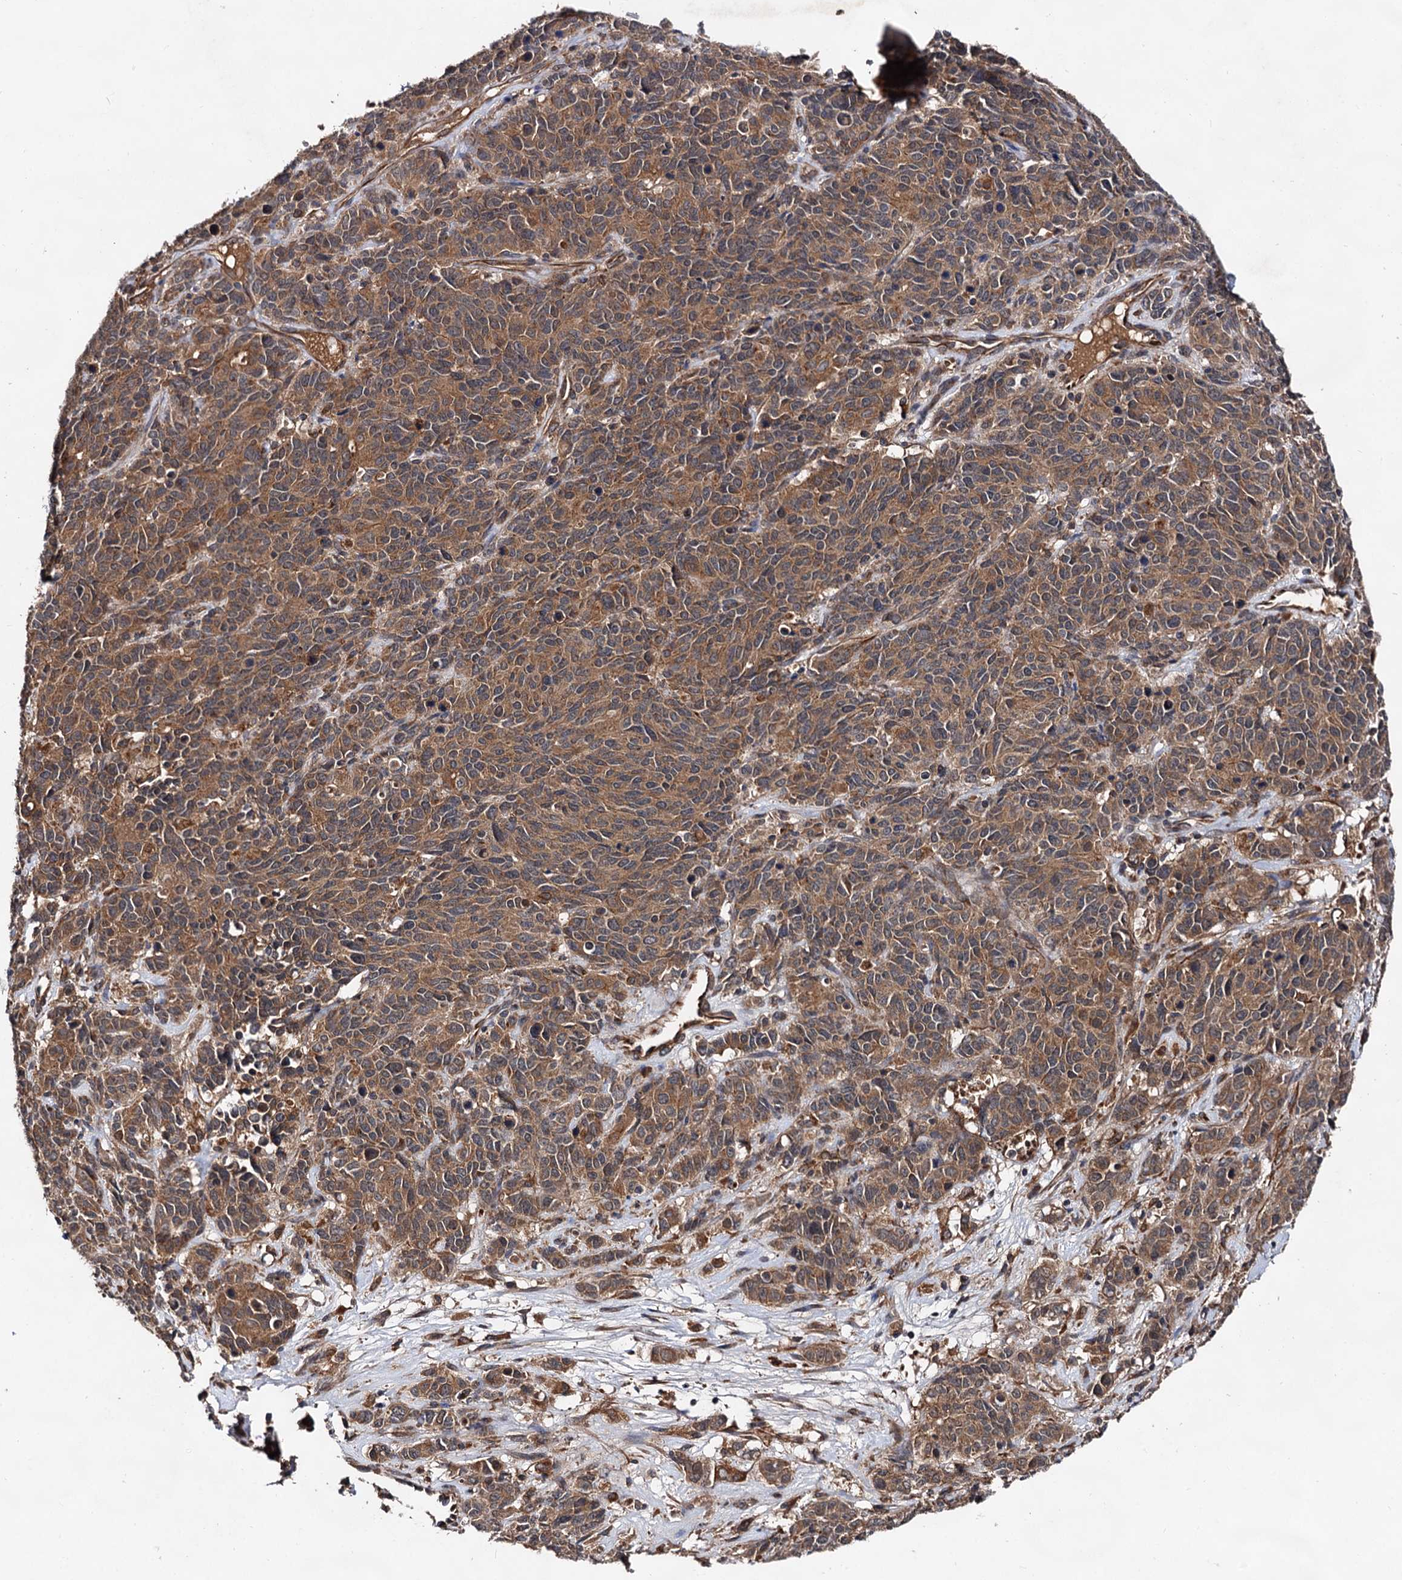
{"staining": {"intensity": "moderate", "quantity": ">75%", "location": "cytoplasmic/membranous"}, "tissue": "cervical cancer", "cell_type": "Tumor cells", "image_type": "cancer", "snomed": [{"axis": "morphology", "description": "Squamous cell carcinoma, NOS"}, {"axis": "topography", "description": "Cervix"}], "caption": "Immunohistochemical staining of human cervical squamous cell carcinoma reveals medium levels of moderate cytoplasmic/membranous protein positivity in approximately >75% of tumor cells.", "gene": "TEX9", "patient": {"sex": "female", "age": 60}}